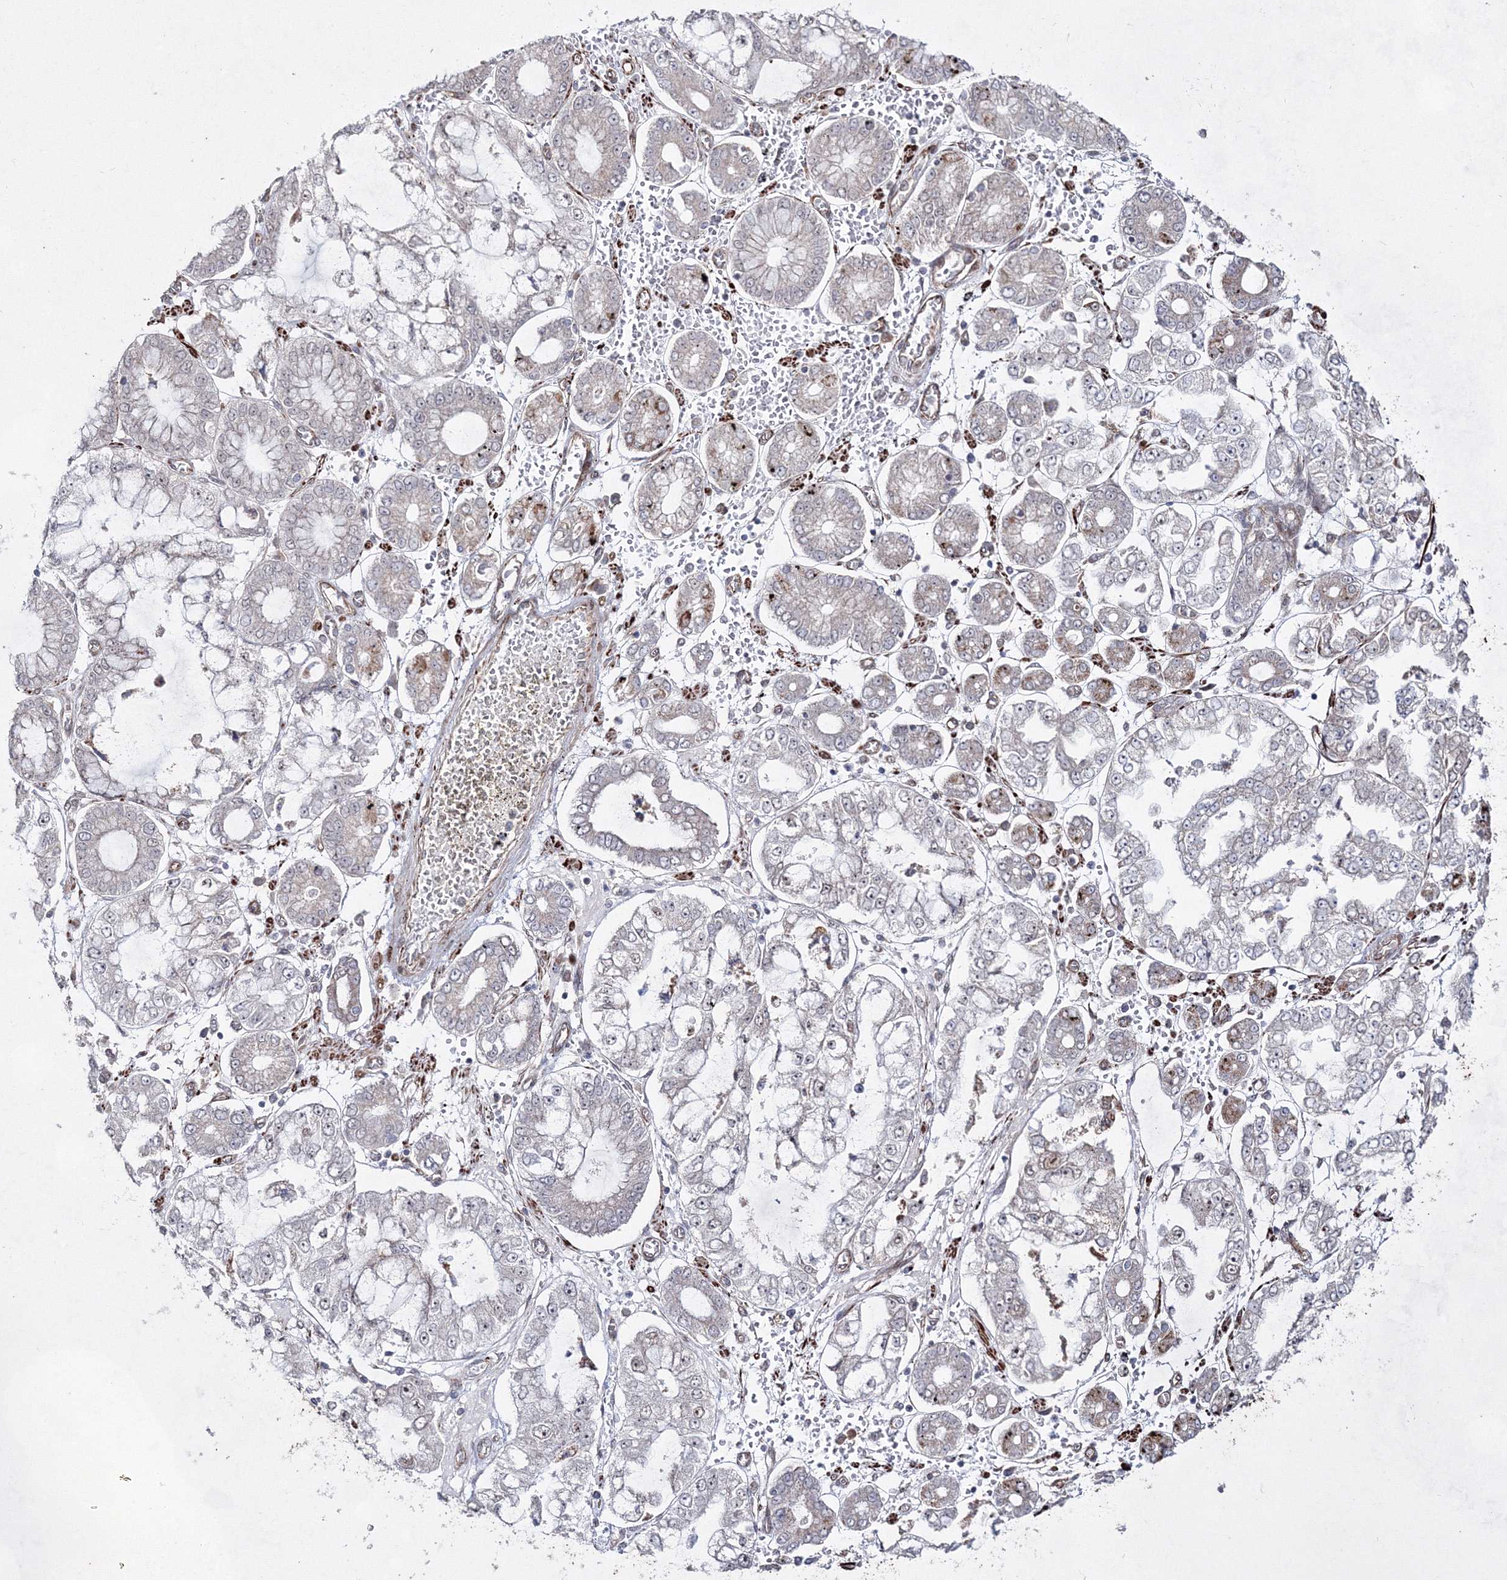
{"staining": {"intensity": "negative", "quantity": "none", "location": "none"}, "tissue": "stomach cancer", "cell_type": "Tumor cells", "image_type": "cancer", "snomed": [{"axis": "morphology", "description": "Adenocarcinoma, NOS"}, {"axis": "topography", "description": "Stomach"}], "caption": "Immunohistochemical staining of stomach adenocarcinoma exhibits no significant staining in tumor cells. The staining was performed using DAB to visualize the protein expression in brown, while the nuclei were stained in blue with hematoxylin (Magnification: 20x).", "gene": "SNIP1", "patient": {"sex": "male", "age": 76}}